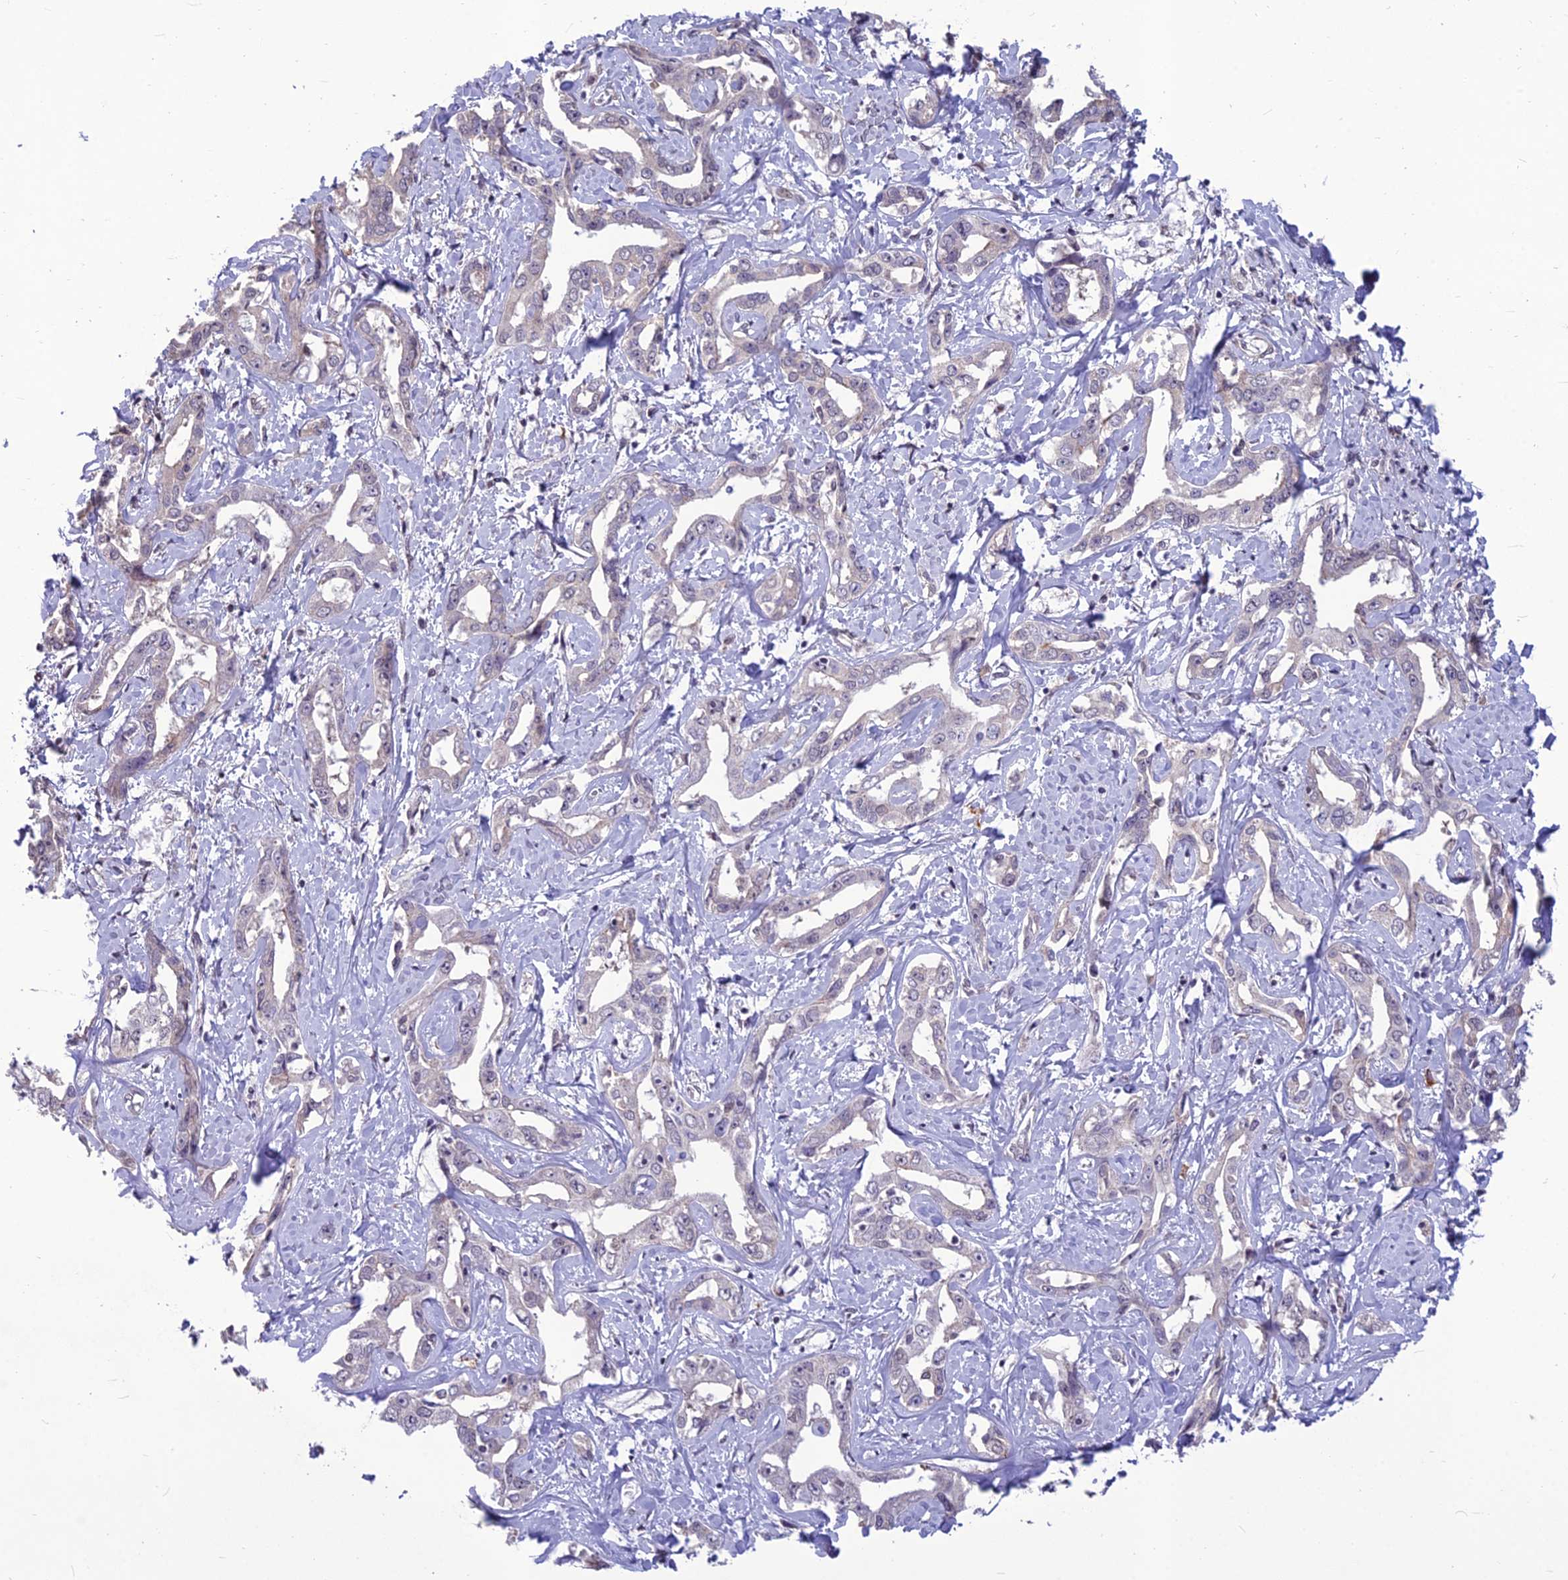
{"staining": {"intensity": "negative", "quantity": "none", "location": "none"}, "tissue": "liver cancer", "cell_type": "Tumor cells", "image_type": "cancer", "snomed": [{"axis": "morphology", "description": "Cholangiocarcinoma"}, {"axis": "topography", "description": "Liver"}], "caption": "Human cholangiocarcinoma (liver) stained for a protein using immunohistochemistry (IHC) demonstrates no positivity in tumor cells.", "gene": "FBRS", "patient": {"sex": "male", "age": 59}}